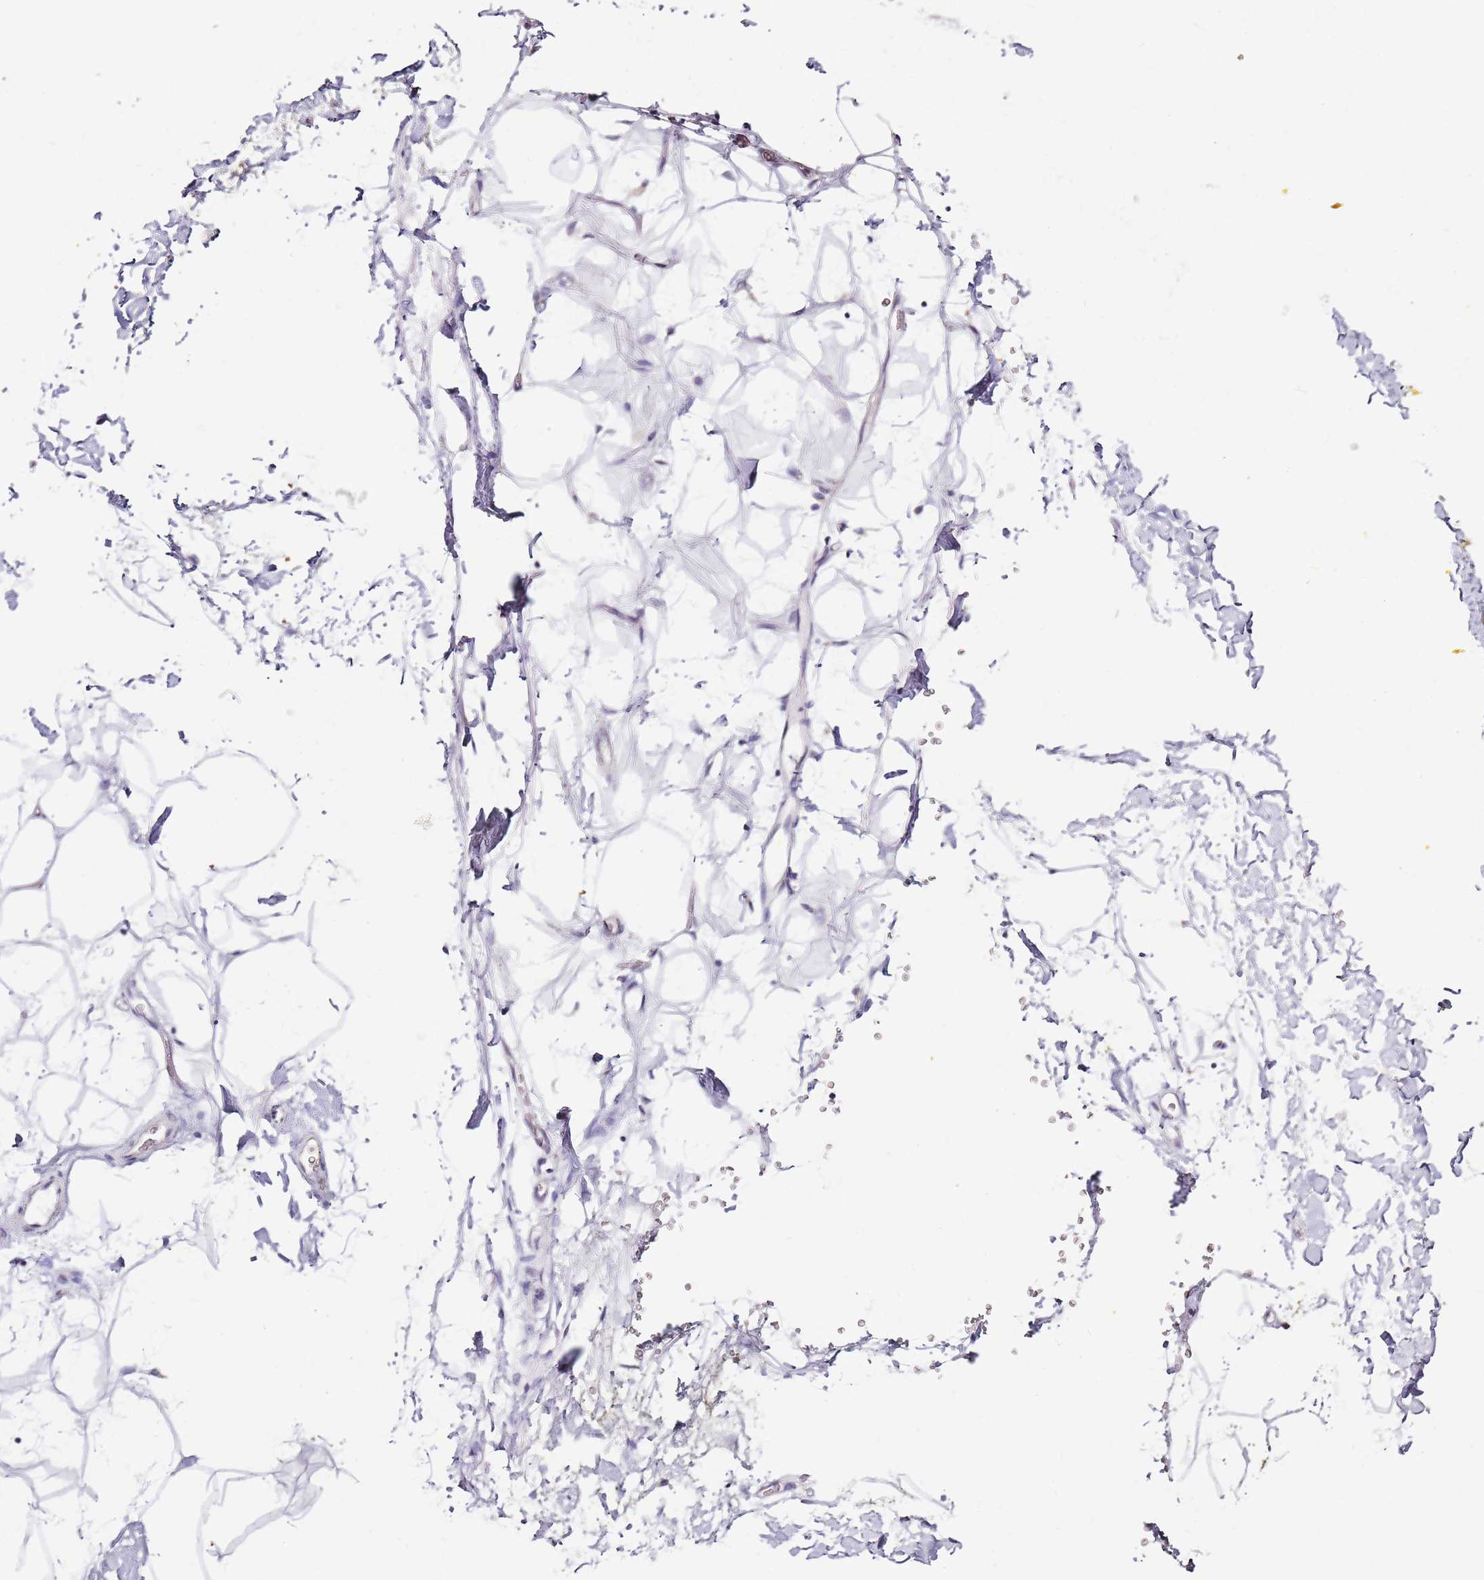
{"staining": {"intensity": "weak", "quantity": "<25%", "location": "nuclear"}, "tissue": "adipose tissue", "cell_type": "Adipocytes", "image_type": "normal", "snomed": [{"axis": "morphology", "description": "Normal tissue, NOS"}, {"axis": "morphology", "description": "Adenocarcinoma, NOS"}, {"axis": "topography", "description": "Pancreas"}, {"axis": "topography", "description": "Peripheral nerve tissue"}], "caption": "Adipocytes are negative for protein expression in normal human adipose tissue. (DAB (3,3'-diaminobenzidine) immunohistochemistry (IHC) with hematoxylin counter stain).", "gene": "FBXL22", "patient": {"sex": "male", "age": 59}}